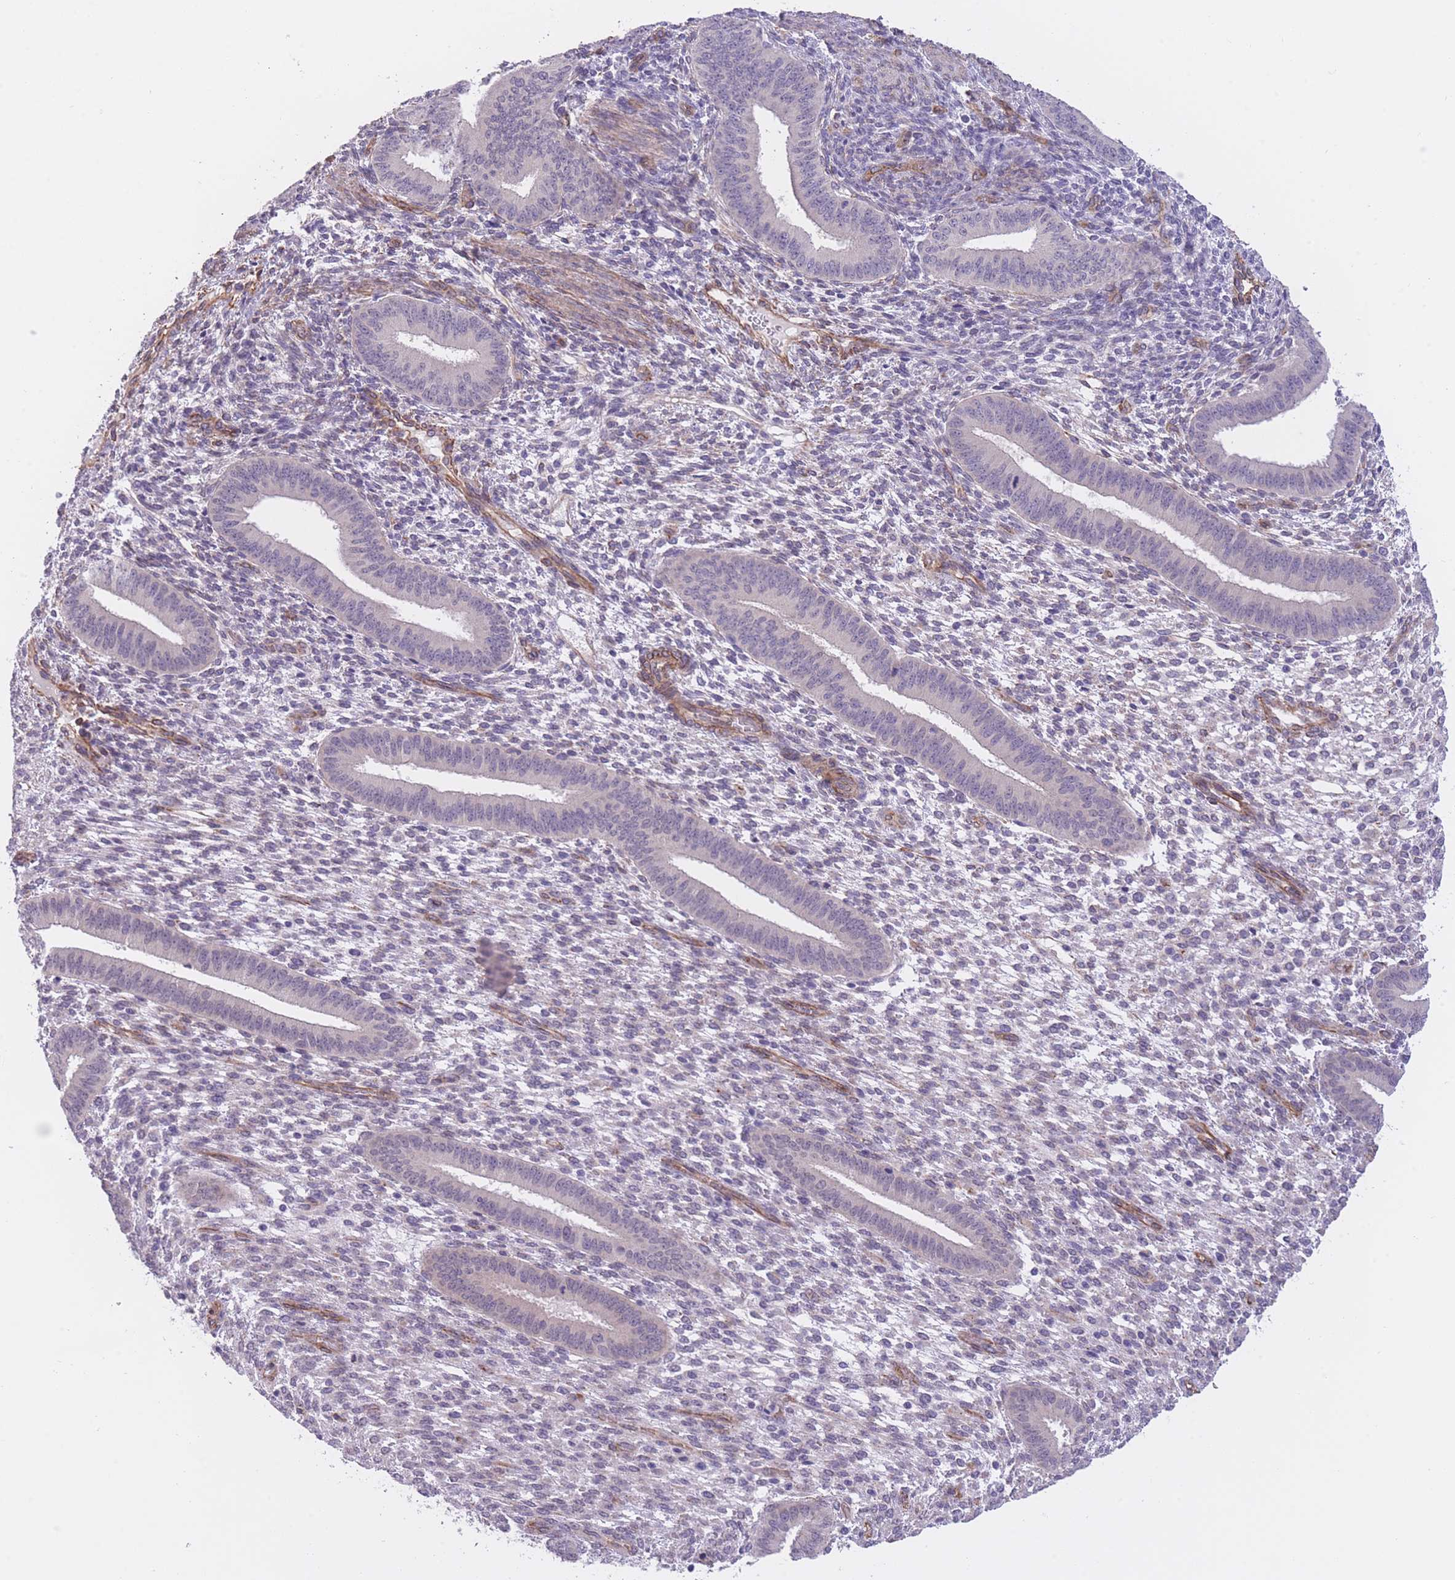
{"staining": {"intensity": "negative", "quantity": "none", "location": "none"}, "tissue": "endometrium", "cell_type": "Cells in endometrial stroma", "image_type": "normal", "snomed": [{"axis": "morphology", "description": "Normal tissue, NOS"}, {"axis": "topography", "description": "Endometrium"}], "caption": "Immunohistochemical staining of normal human endometrium exhibits no significant staining in cells in endometrial stroma.", "gene": "QTRT1", "patient": {"sex": "female", "age": 36}}